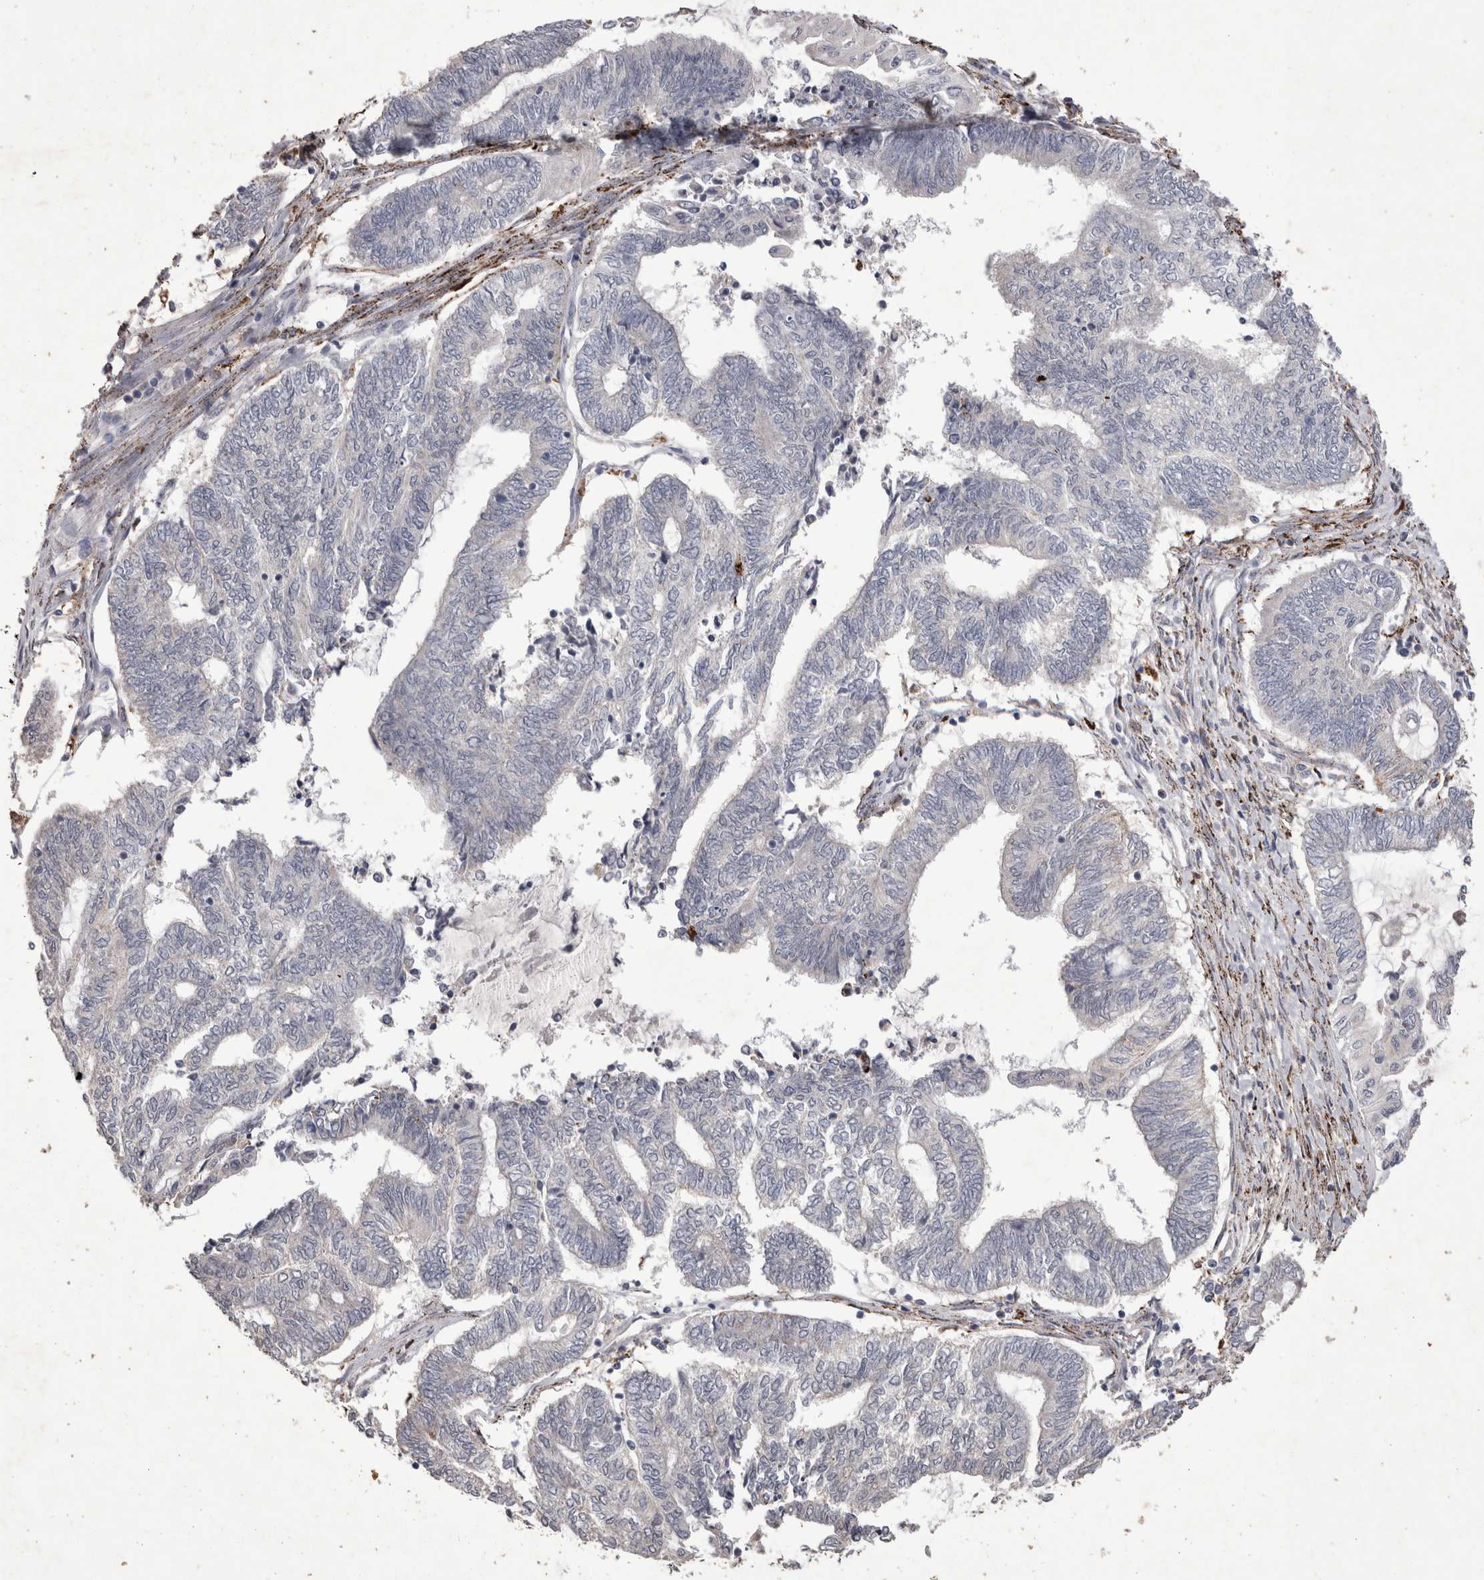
{"staining": {"intensity": "negative", "quantity": "none", "location": "none"}, "tissue": "endometrial cancer", "cell_type": "Tumor cells", "image_type": "cancer", "snomed": [{"axis": "morphology", "description": "Adenocarcinoma, NOS"}, {"axis": "topography", "description": "Uterus"}, {"axis": "topography", "description": "Endometrium"}], "caption": "High power microscopy photomicrograph of an immunohistochemistry (IHC) micrograph of endometrial adenocarcinoma, revealing no significant staining in tumor cells.", "gene": "DKK3", "patient": {"sex": "female", "age": 70}}